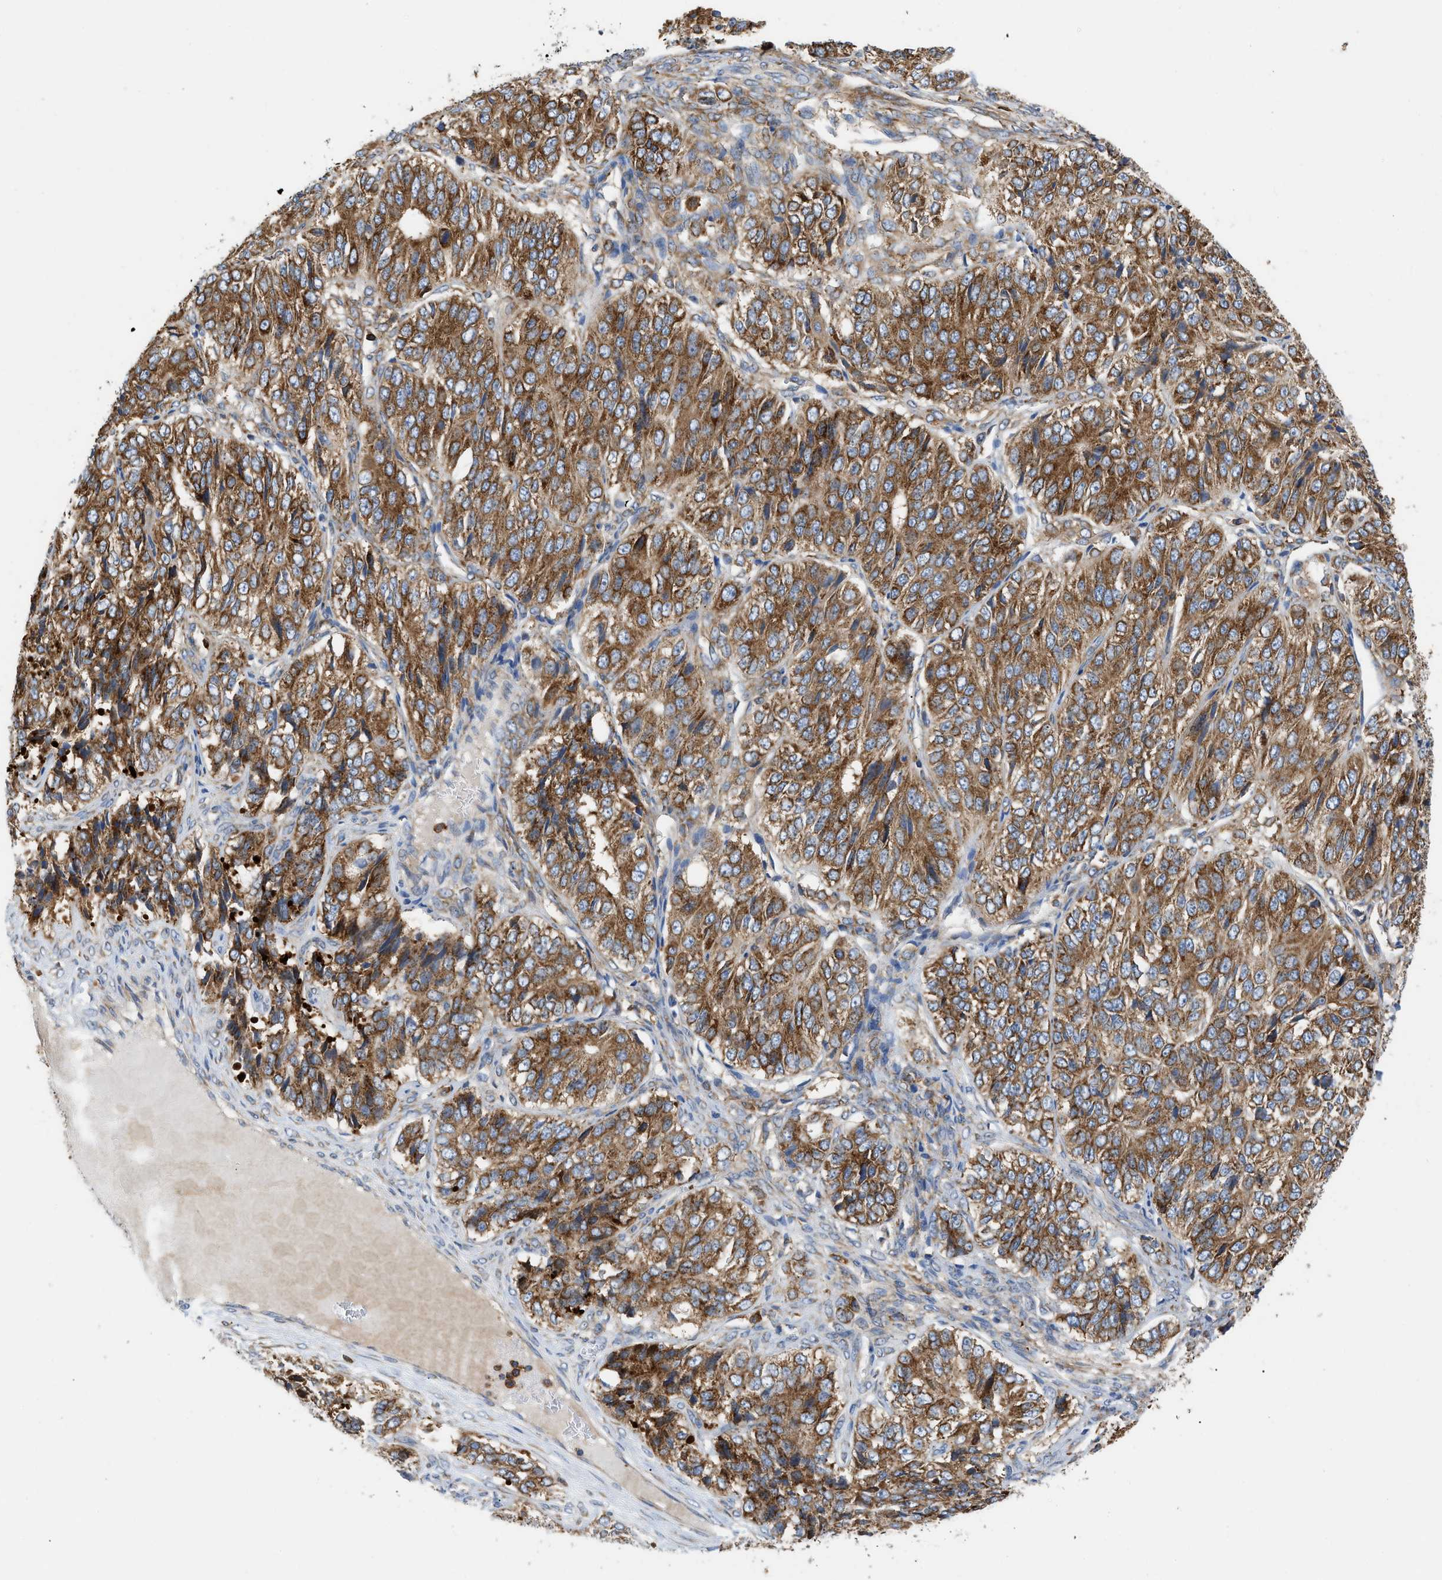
{"staining": {"intensity": "moderate", "quantity": ">75%", "location": "cytoplasmic/membranous"}, "tissue": "ovarian cancer", "cell_type": "Tumor cells", "image_type": "cancer", "snomed": [{"axis": "morphology", "description": "Carcinoma, endometroid"}, {"axis": "topography", "description": "Ovary"}], "caption": "This histopathology image shows immunohistochemistry staining of human ovarian endometroid carcinoma, with medium moderate cytoplasmic/membranous expression in approximately >75% of tumor cells.", "gene": "GPAT4", "patient": {"sex": "female", "age": 51}}